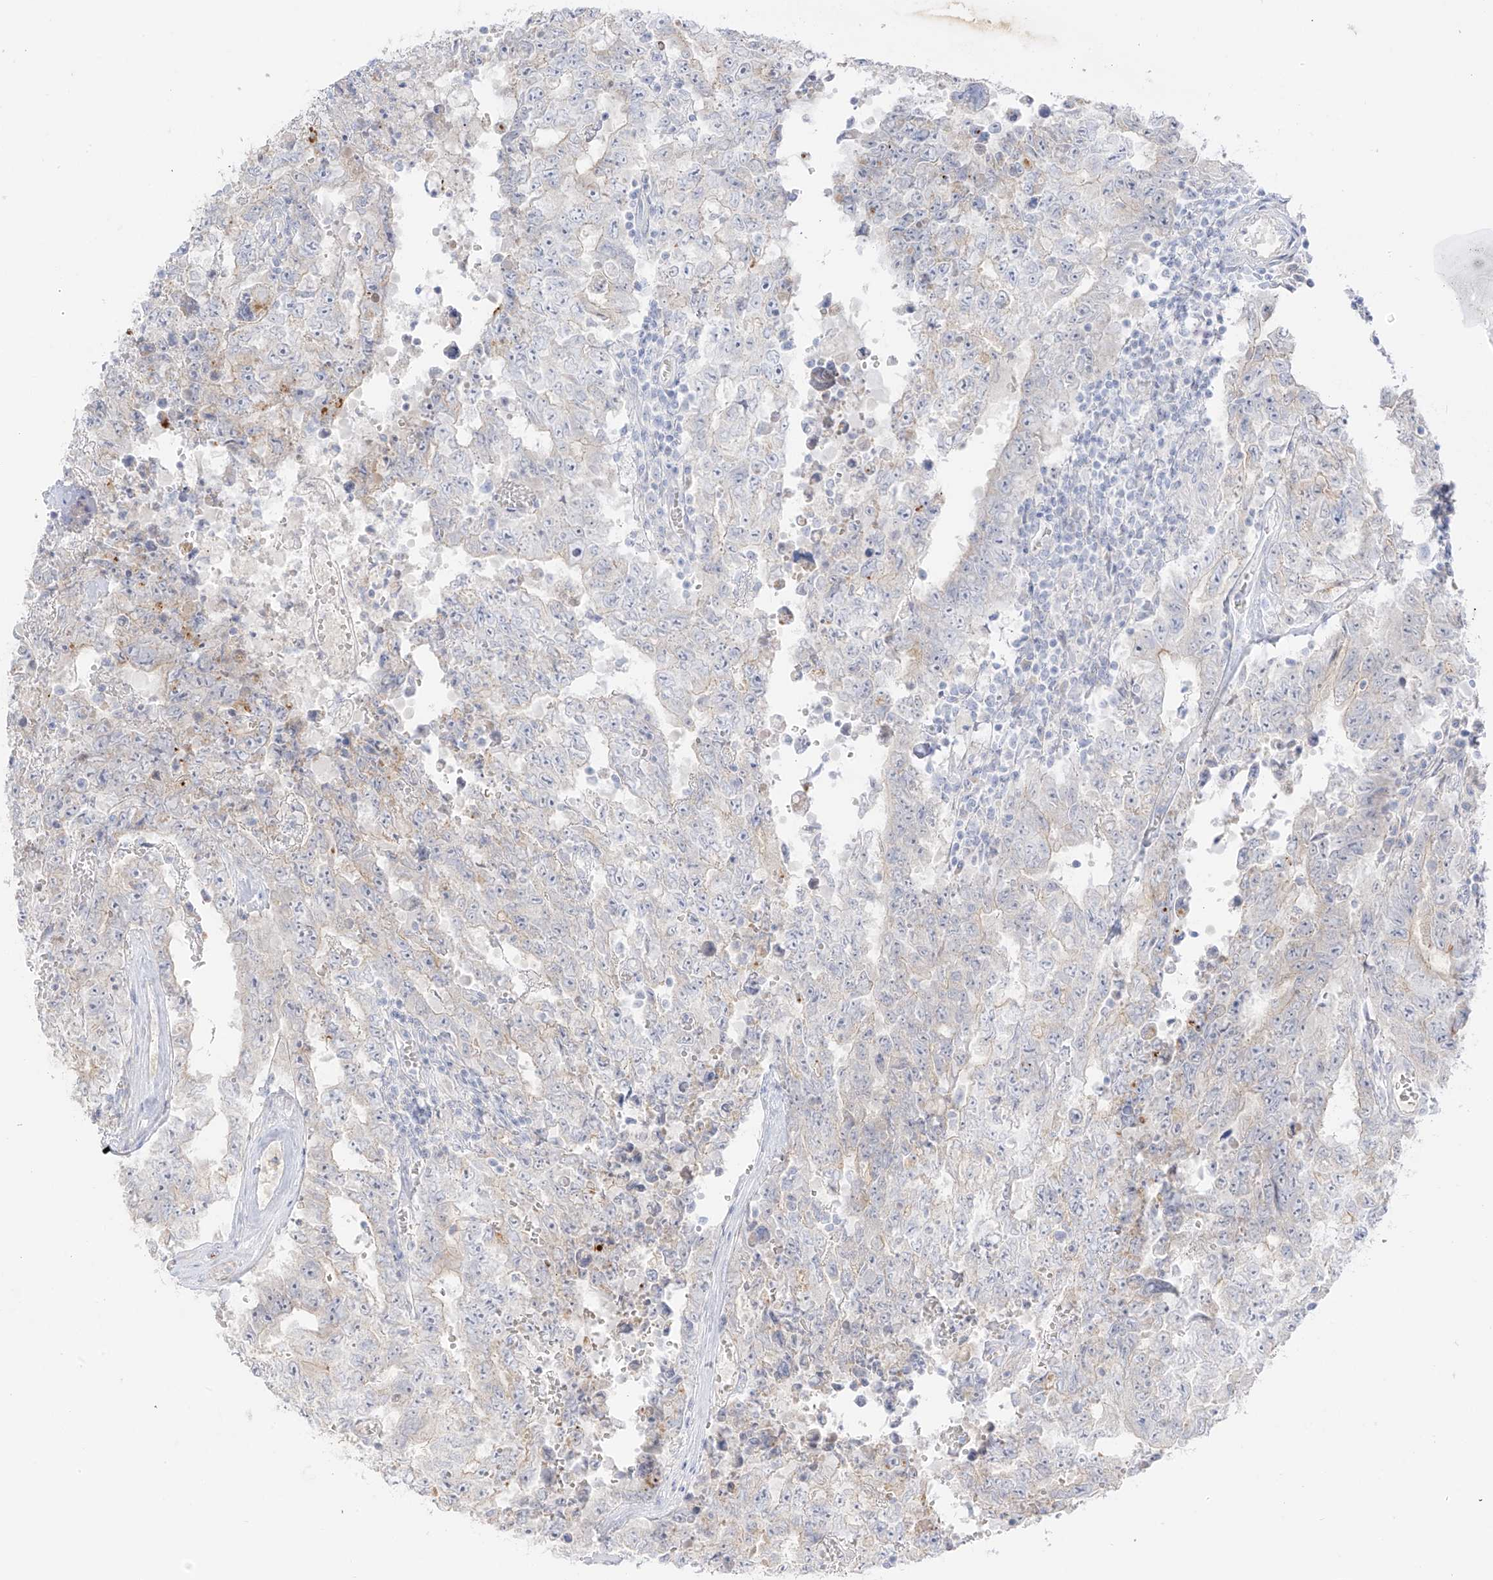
{"staining": {"intensity": "negative", "quantity": "none", "location": "none"}, "tissue": "testis cancer", "cell_type": "Tumor cells", "image_type": "cancer", "snomed": [{"axis": "morphology", "description": "Carcinoma, Embryonal, NOS"}, {"axis": "topography", "description": "Testis"}], "caption": "IHC micrograph of neoplastic tissue: human testis embryonal carcinoma stained with DAB (3,3'-diaminobenzidine) shows no significant protein staining in tumor cells.", "gene": "C11orf87", "patient": {"sex": "male", "age": 26}}